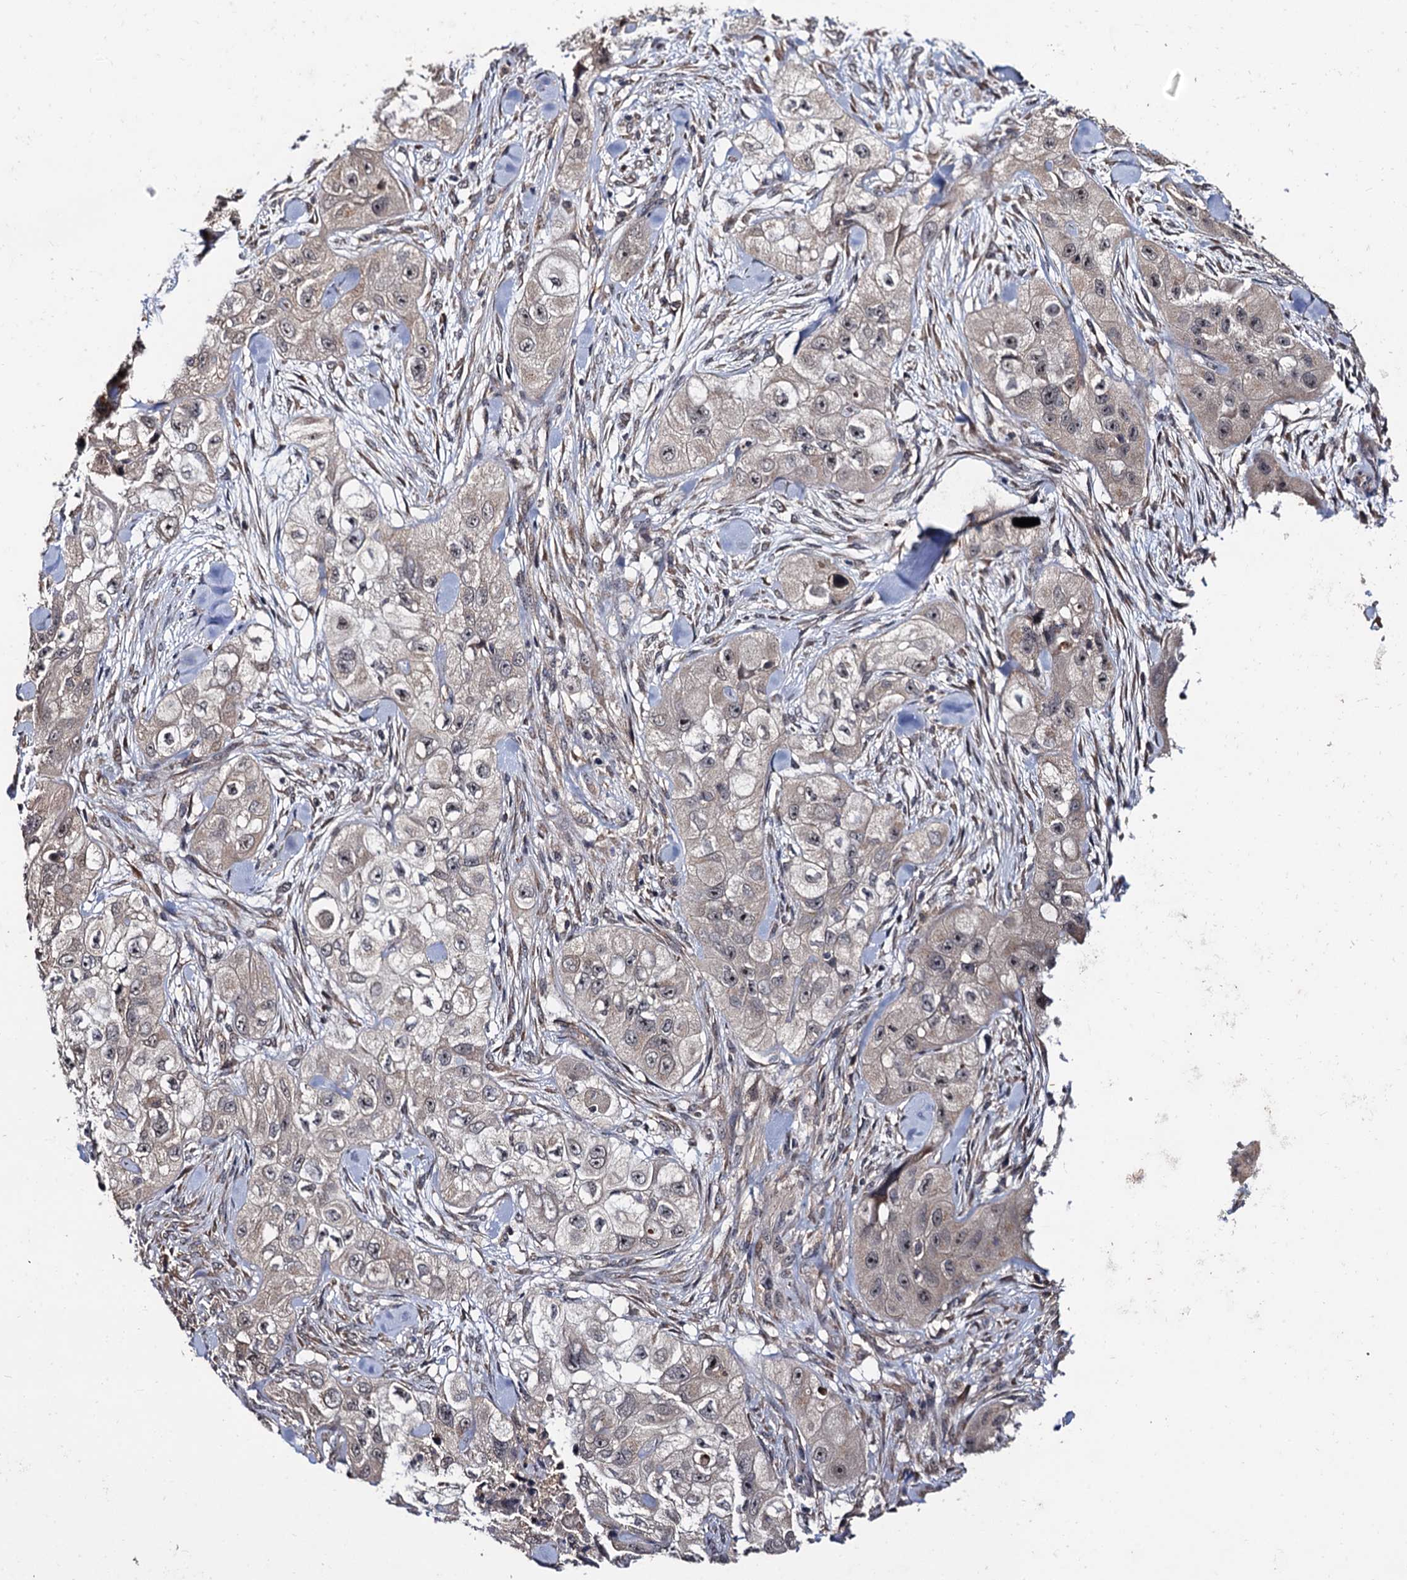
{"staining": {"intensity": "weak", "quantity": "<25%", "location": "nuclear"}, "tissue": "skin cancer", "cell_type": "Tumor cells", "image_type": "cancer", "snomed": [{"axis": "morphology", "description": "Squamous cell carcinoma, NOS"}, {"axis": "topography", "description": "Skin"}, {"axis": "topography", "description": "Subcutis"}], "caption": "Immunohistochemical staining of human skin cancer demonstrates no significant staining in tumor cells.", "gene": "LRRC63", "patient": {"sex": "male", "age": 73}}